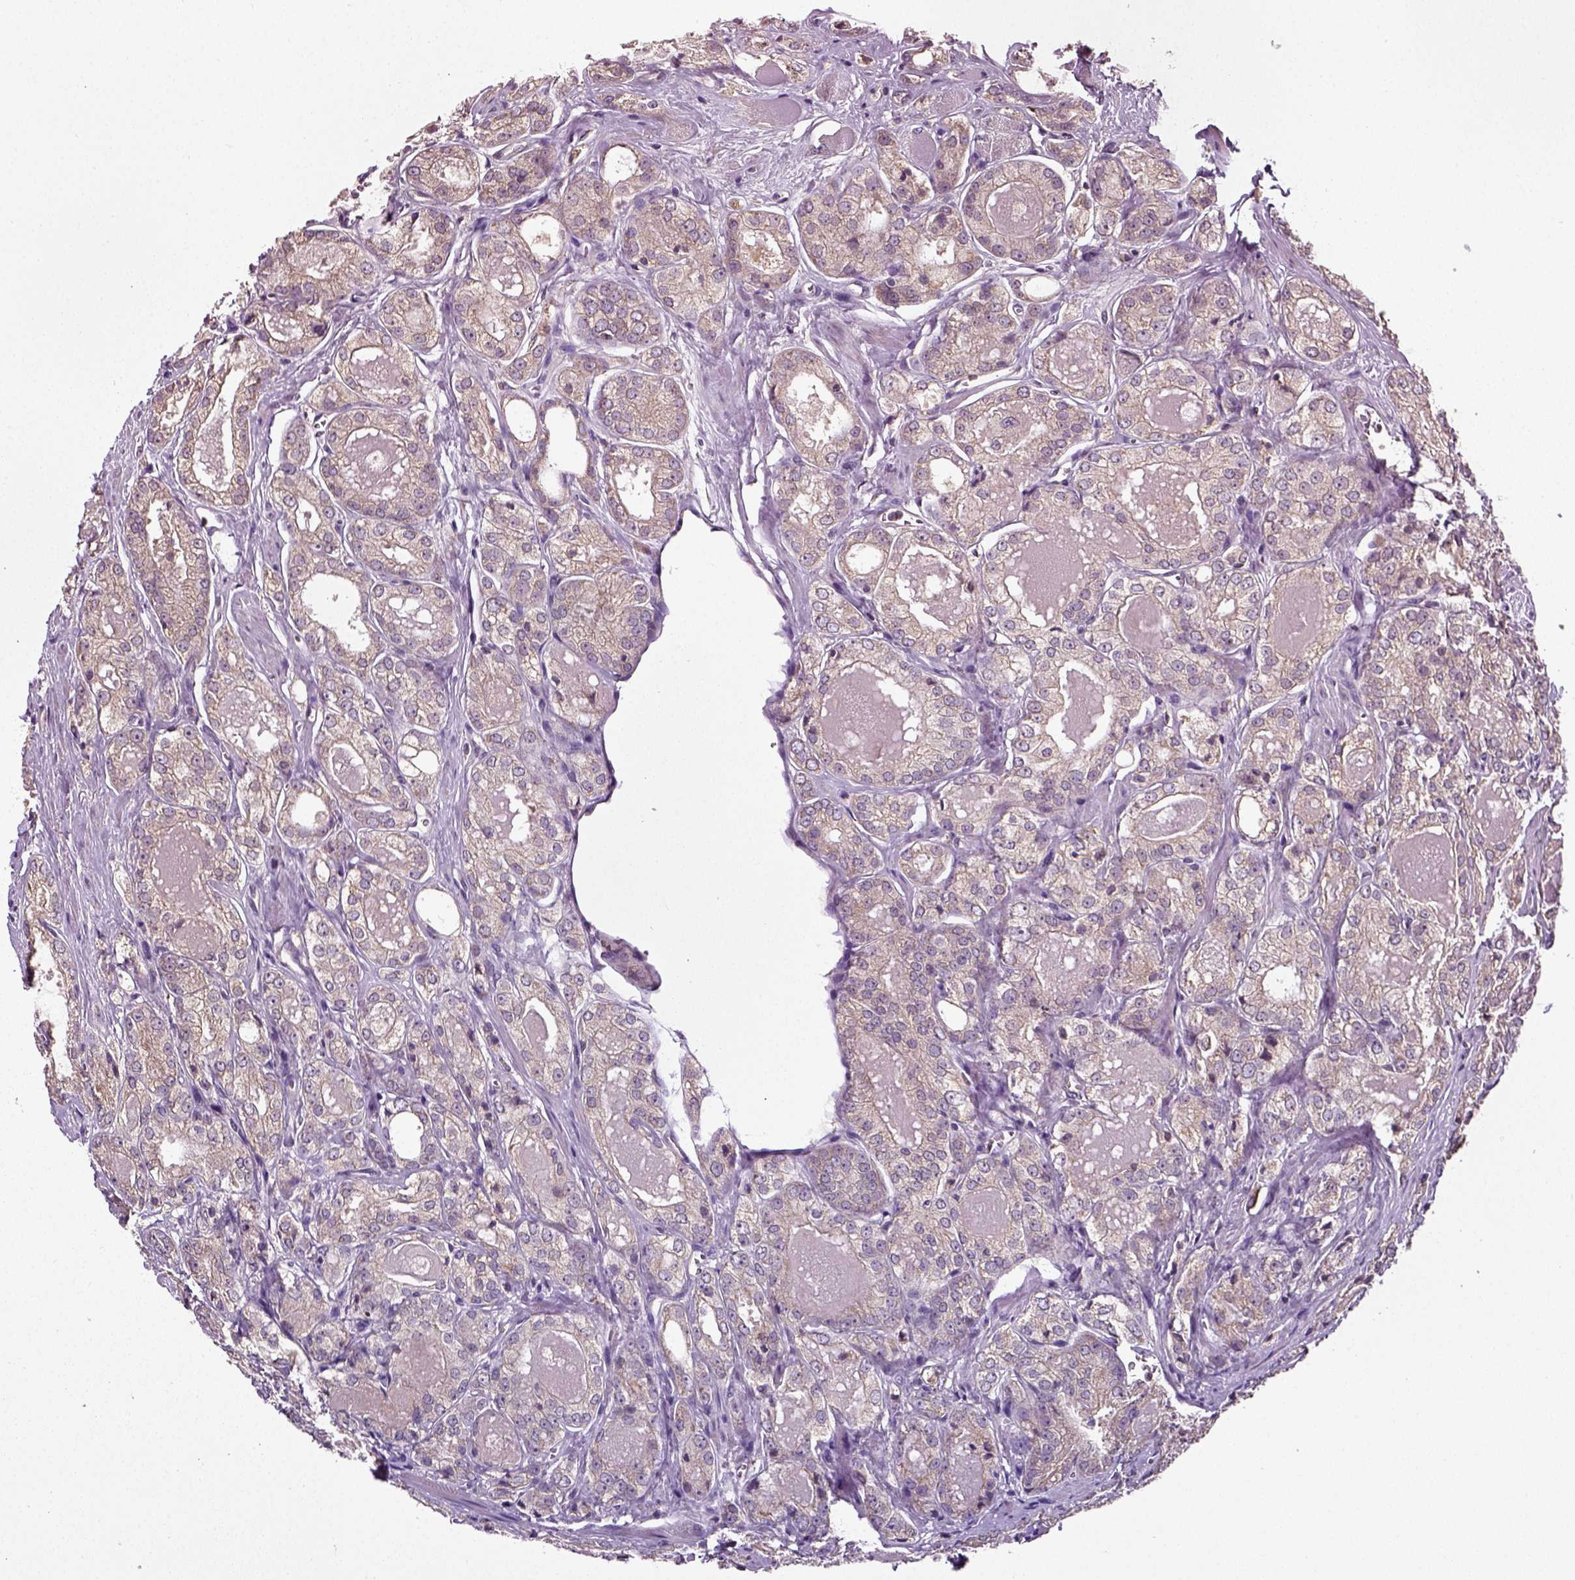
{"staining": {"intensity": "negative", "quantity": "none", "location": "none"}, "tissue": "prostate cancer", "cell_type": "Tumor cells", "image_type": "cancer", "snomed": [{"axis": "morphology", "description": "Adenocarcinoma, NOS"}, {"axis": "morphology", "description": "Adenocarcinoma, High grade"}, {"axis": "topography", "description": "Prostate"}], "caption": "This is an immunohistochemistry (IHC) image of prostate cancer. There is no expression in tumor cells.", "gene": "ERV3-1", "patient": {"sex": "male", "age": 70}}